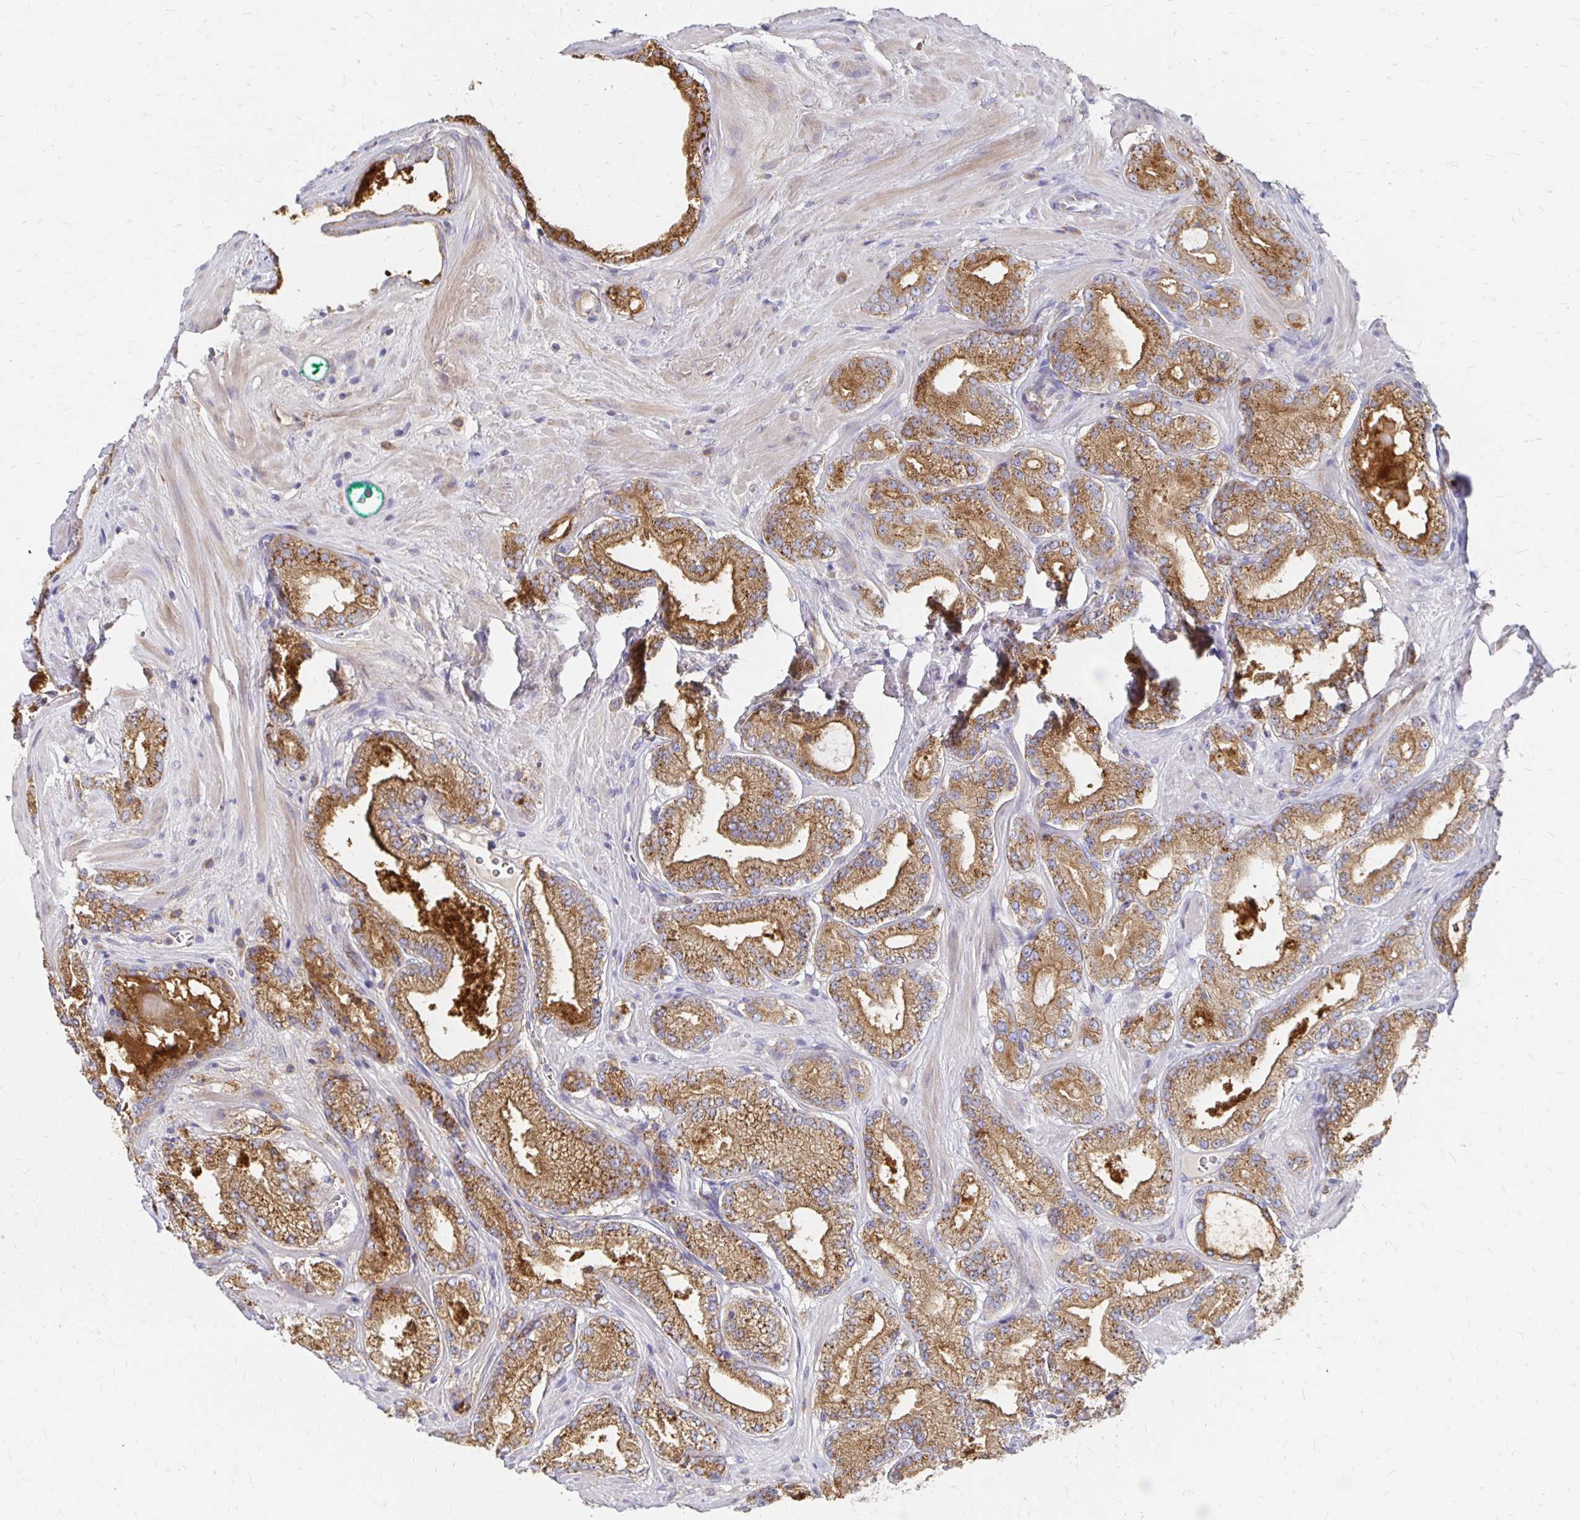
{"staining": {"intensity": "moderate", "quantity": ">75%", "location": "cytoplasmic/membranous"}, "tissue": "prostate cancer", "cell_type": "Tumor cells", "image_type": "cancer", "snomed": [{"axis": "morphology", "description": "Adenocarcinoma, High grade"}, {"axis": "topography", "description": "Prostate"}], "caption": "This photomicrograph exhibits prostate cancer stained with immunohistochemistry (IHC) to label a protein in brown. The cytoplasmic/membranous of tumor cells show moderate positivity for the protein. Nuclei are counter-stained blue.", "gene": "NCSTN", "patient": {"sex": "male", "age": 63}}